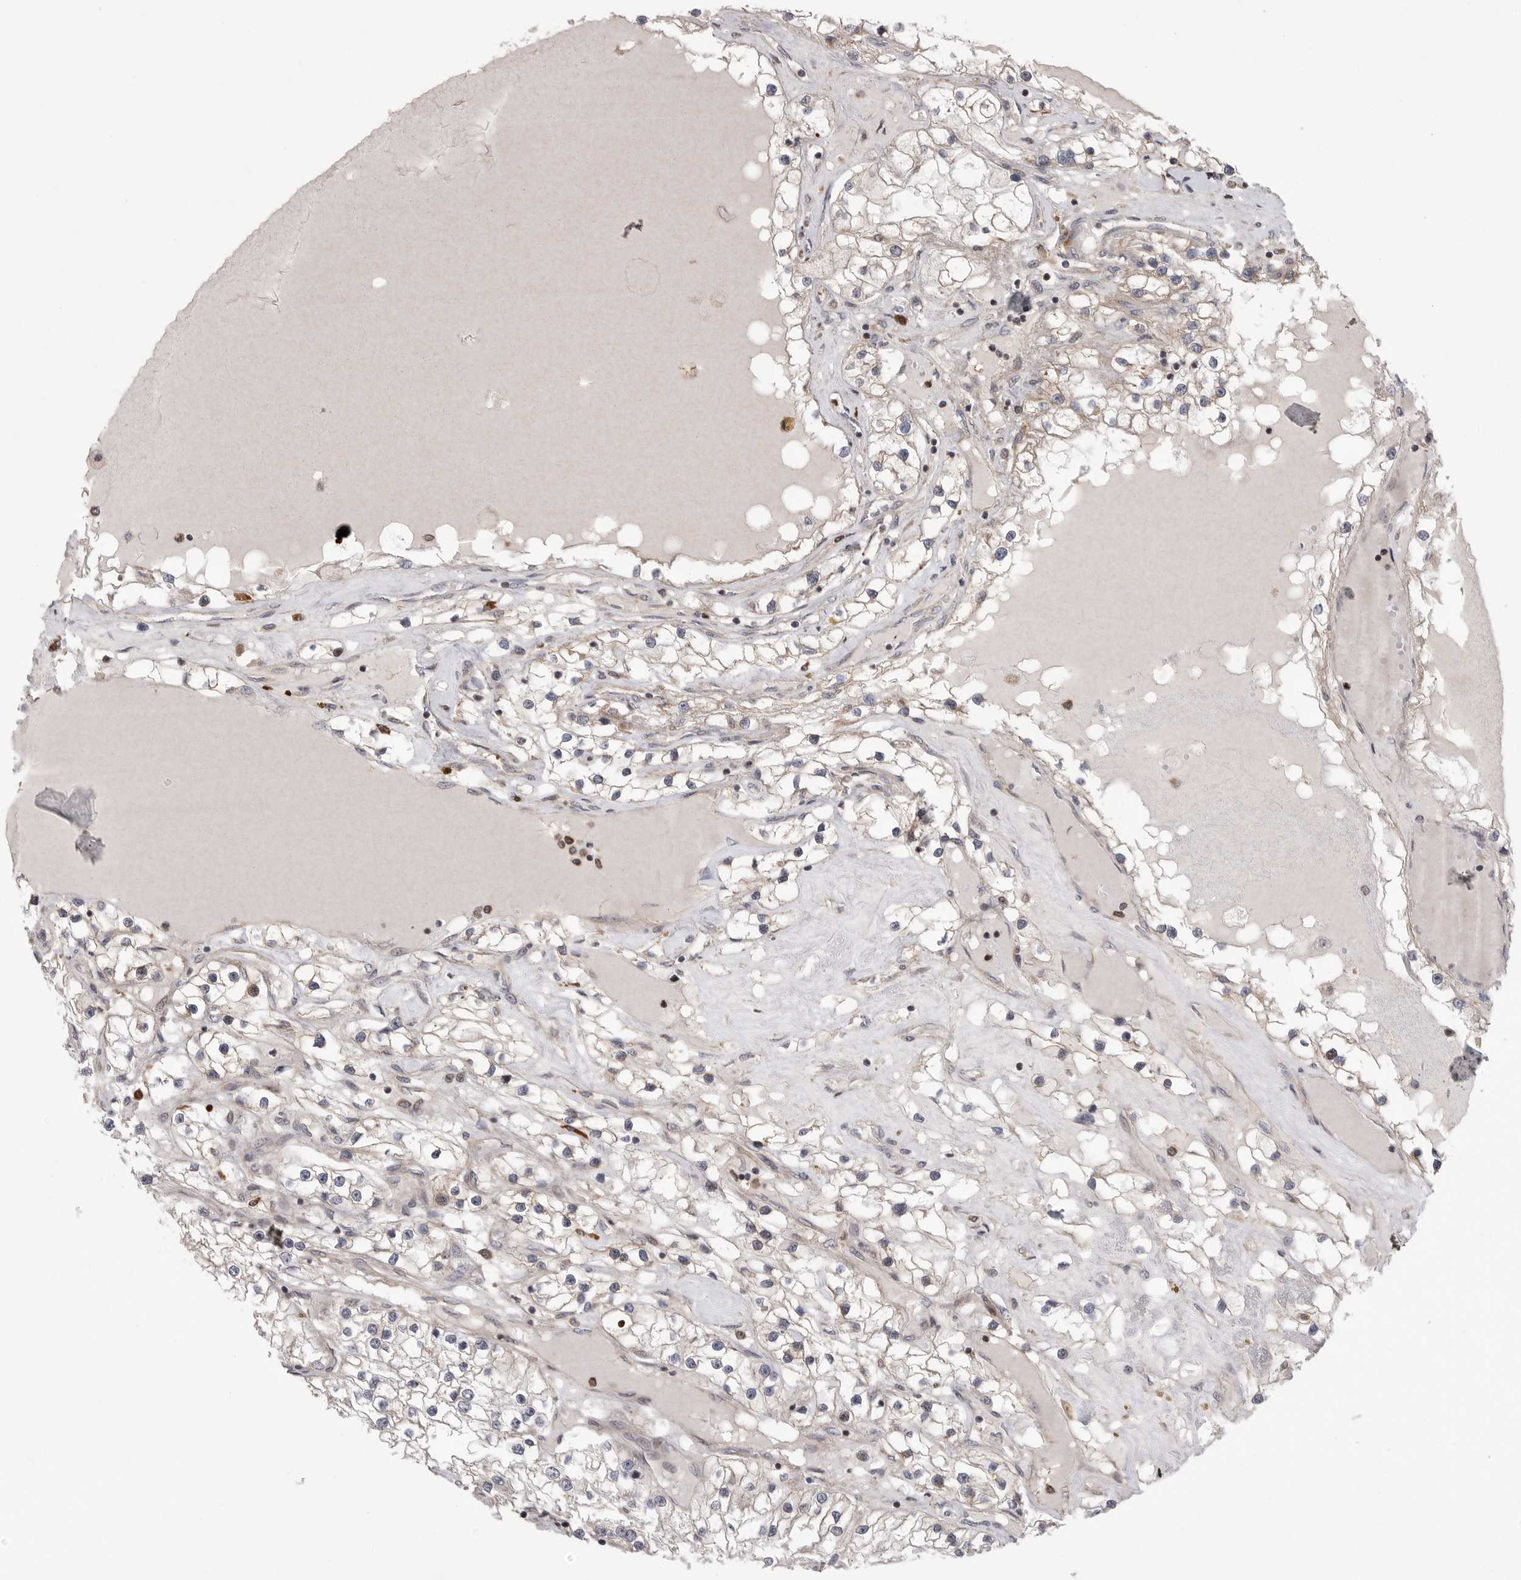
{"staining": {"intensity": "weak", "quantity": "<25%", "location": "cytoplasmic/membranous"}, "tissue": "renal cancer", "cell_type": "Tumor cells", "image_type": "cancer", "snomed": [{"axis": "morphology", "description": "Adenocarcinoma, NOS"}, {"axis": "topography", "description": "Kidney"}], "caption": "Tumor cells are negative for protein expression in human renal adenocarcinoma.", "gene": "OXR1", "patient": {"sex": "male", "age": 68}}